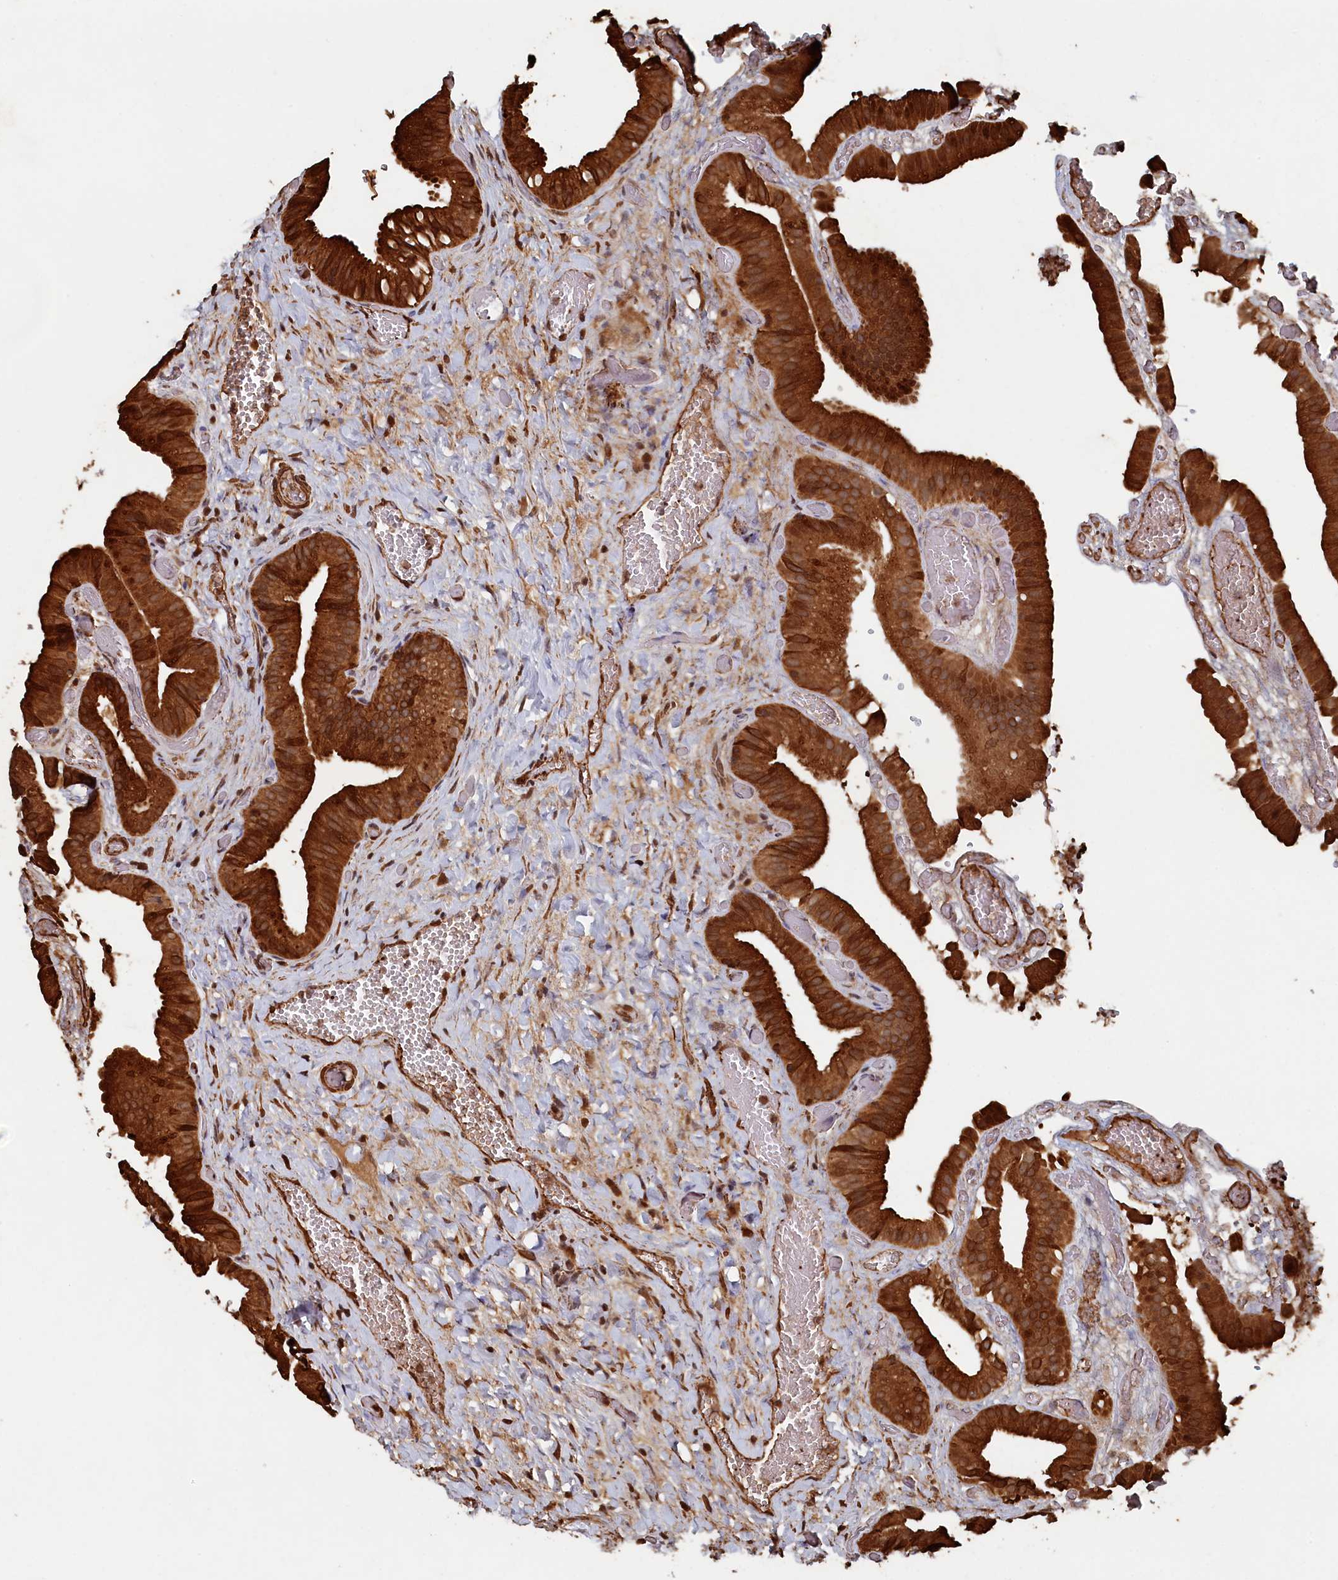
{"staining": {"intensity": "strong", "quantity": ">75%", "location": "cytoplasmic/membranous"}, "tissue": "gallbladder", "cell_type": "Glandular cells", "image_type": "normal", "snomed": [{"axis": "morphology", "description": "Normal tissue, NOS"}, {"axis": "topography", "description": "Gallbladder"}], "caption": "Immunohistochemistry (DAB) staining of unremarkable human gallbladder reveals strong cytoplasmic/membranous protein positivity in approximately >75% of glandular cells.", "gene": "PIGN", "patient": {"sex": "female", "age": 64}}